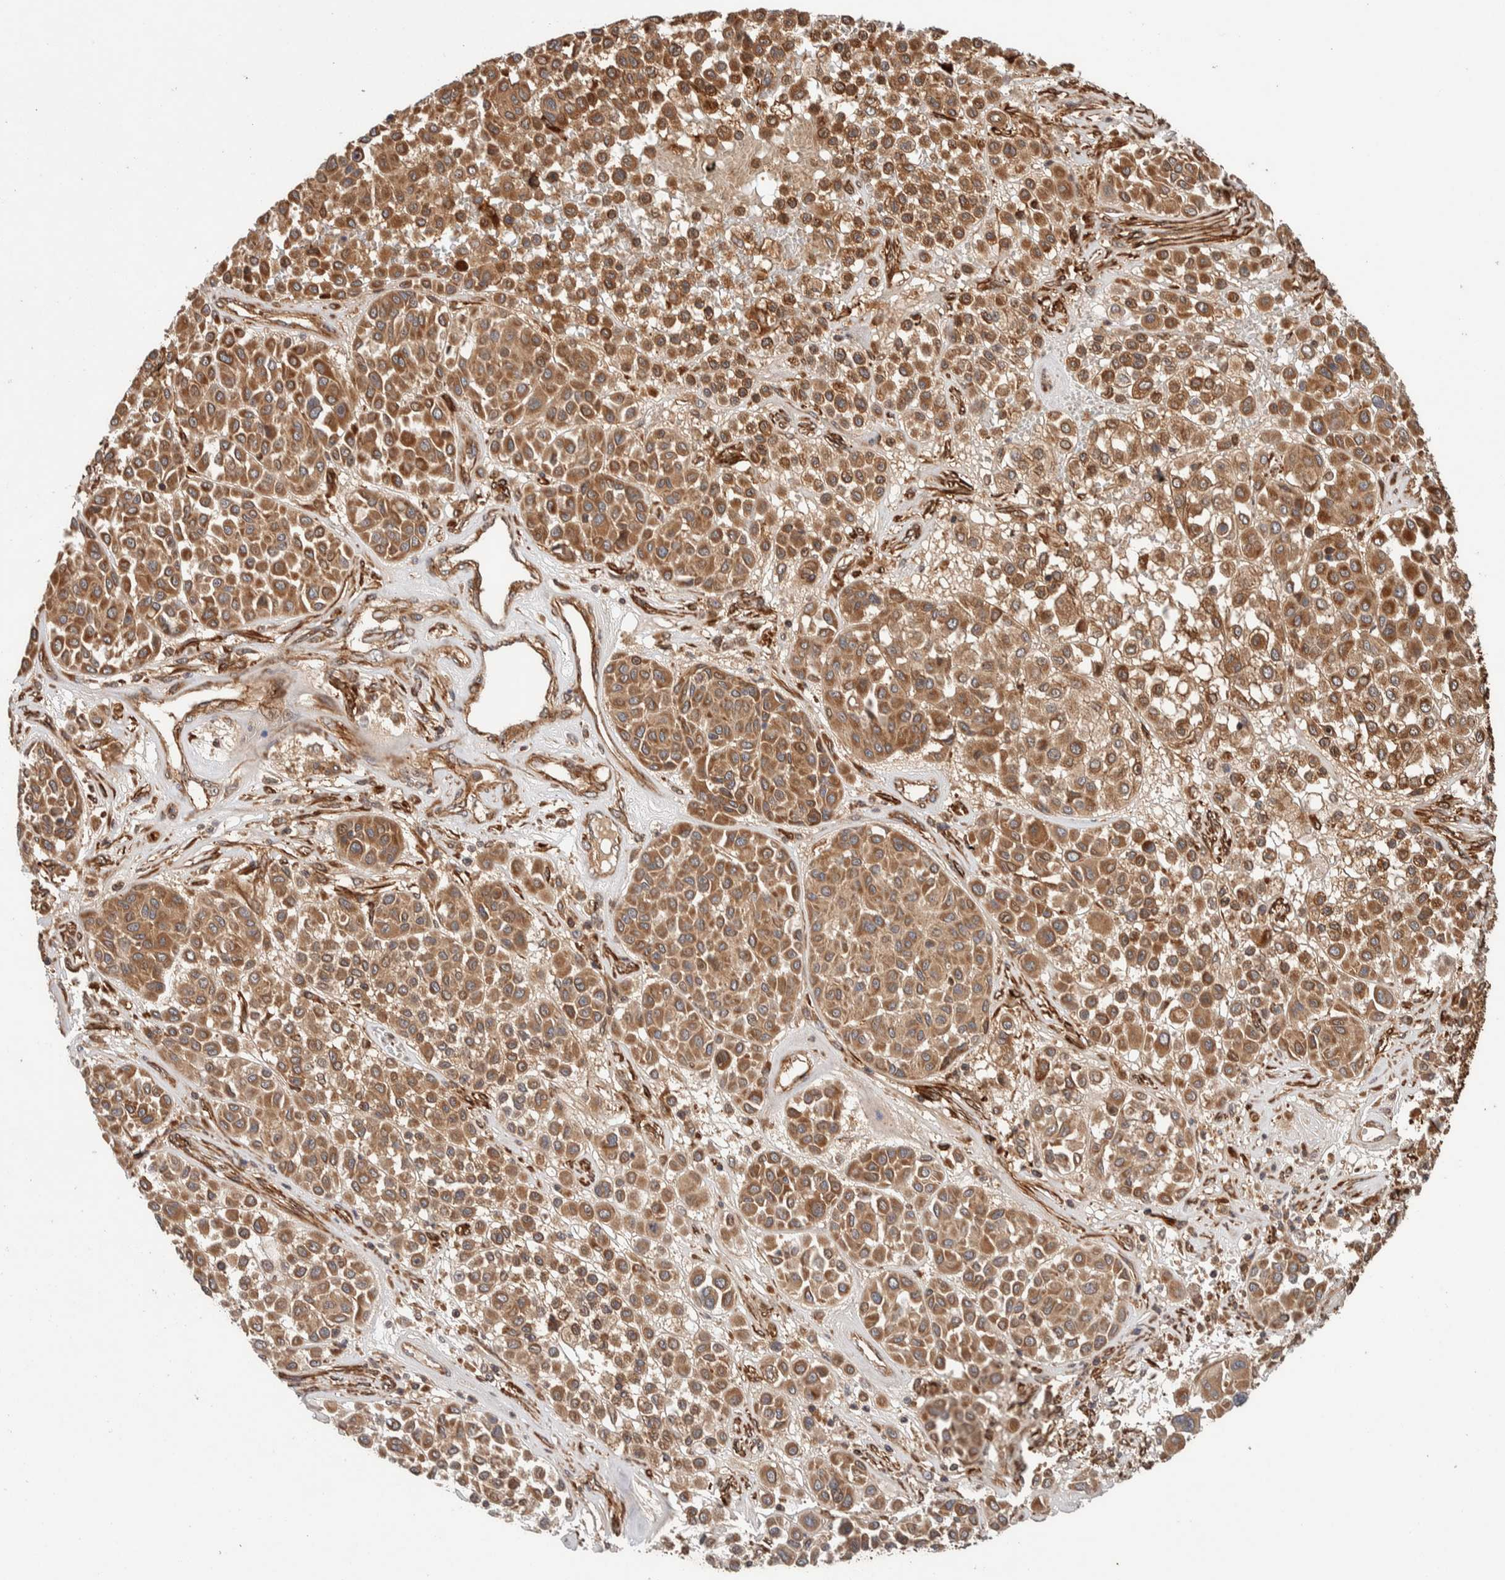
{"staining": {"intensity": "moderate", "quantity": ">75%", "location": "cytoplasmic/membranous"}, "tissue": "melanoma", "cell_type": "Tumor cells", "image_type": "cancer", "snomed": [{"axis": "morphology", "description": "Malignant melanoma, Metastatic site"}, {"axis": "topography", "description": "Soft tissue"}], "caption": "IHC (DAB) staining of human malignant melanoma (metastatic site) displays moderate cytoplasmic/membranous protein staining in approximately >75% of tumor cells.", "gene": "SYNRG", "patient": {"sex": "male", "age": 41}}